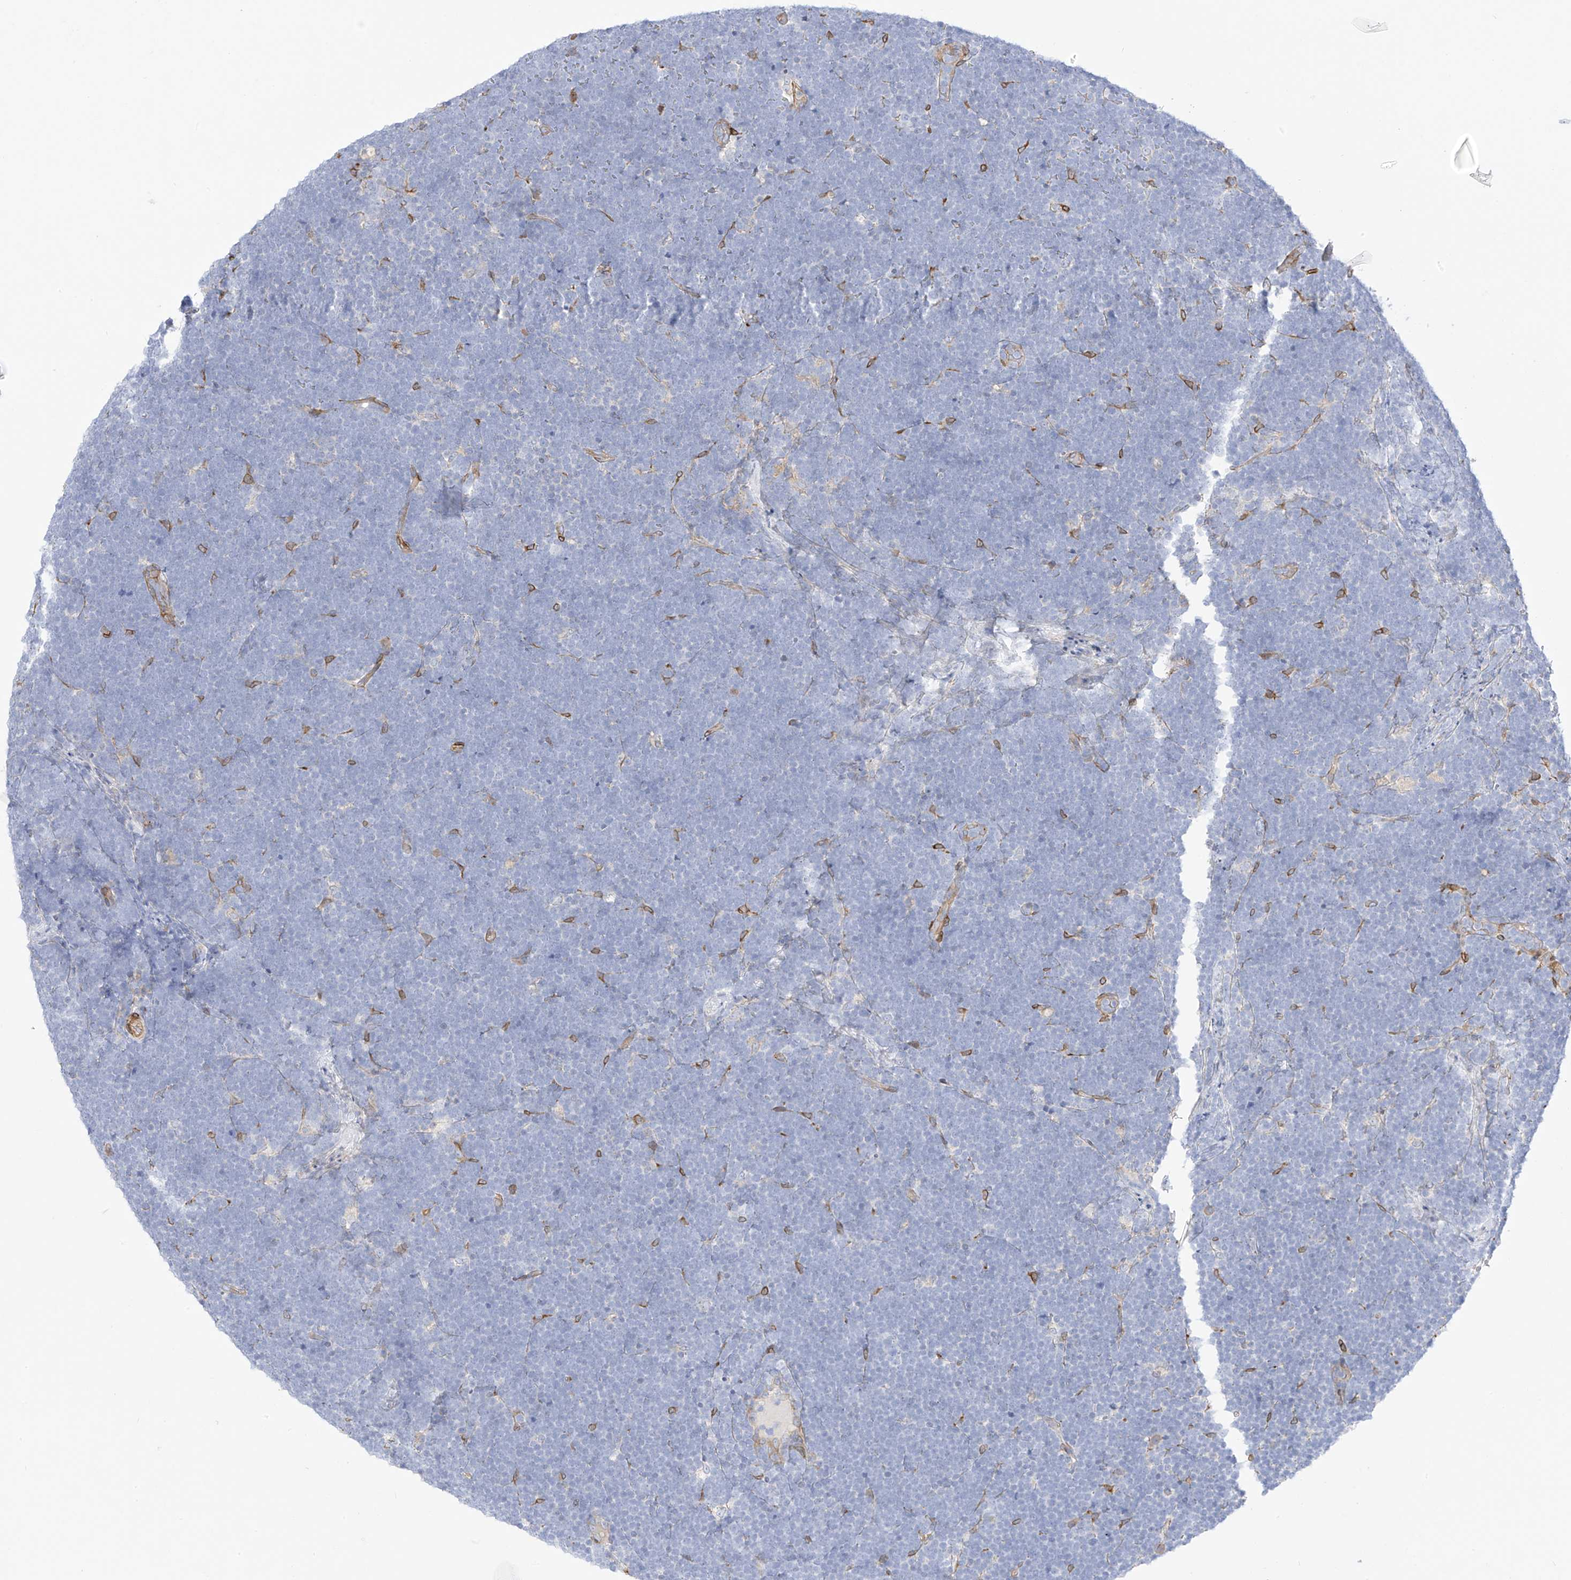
{"staining": {"intensity": "negative", "quantity": "none", "location": "none"}, "tissue": "lymphoma", "cell_type": "Tumor cells", "image_type": "cancer", "snomed": [{"axis": "morphology", "description": "Malignant lymphoma, non-Hodgkin's type, High grade"}, {"axis": "topography", "description": "Lymph node"}], "caption": "An immunohistochemistry (IHC) histopathology image of high-grade malignant lymphoma, non-Hodgkin's type is shown. There is no staining in tumor cells of high-grade malignant lymphoma, non-Hodgkin's type. (DAB (3,3'-diaminobenzidine) IHC, high magnification).", "gene": "PCYOX1", "patient": {"sex": "male", "age": 13}}